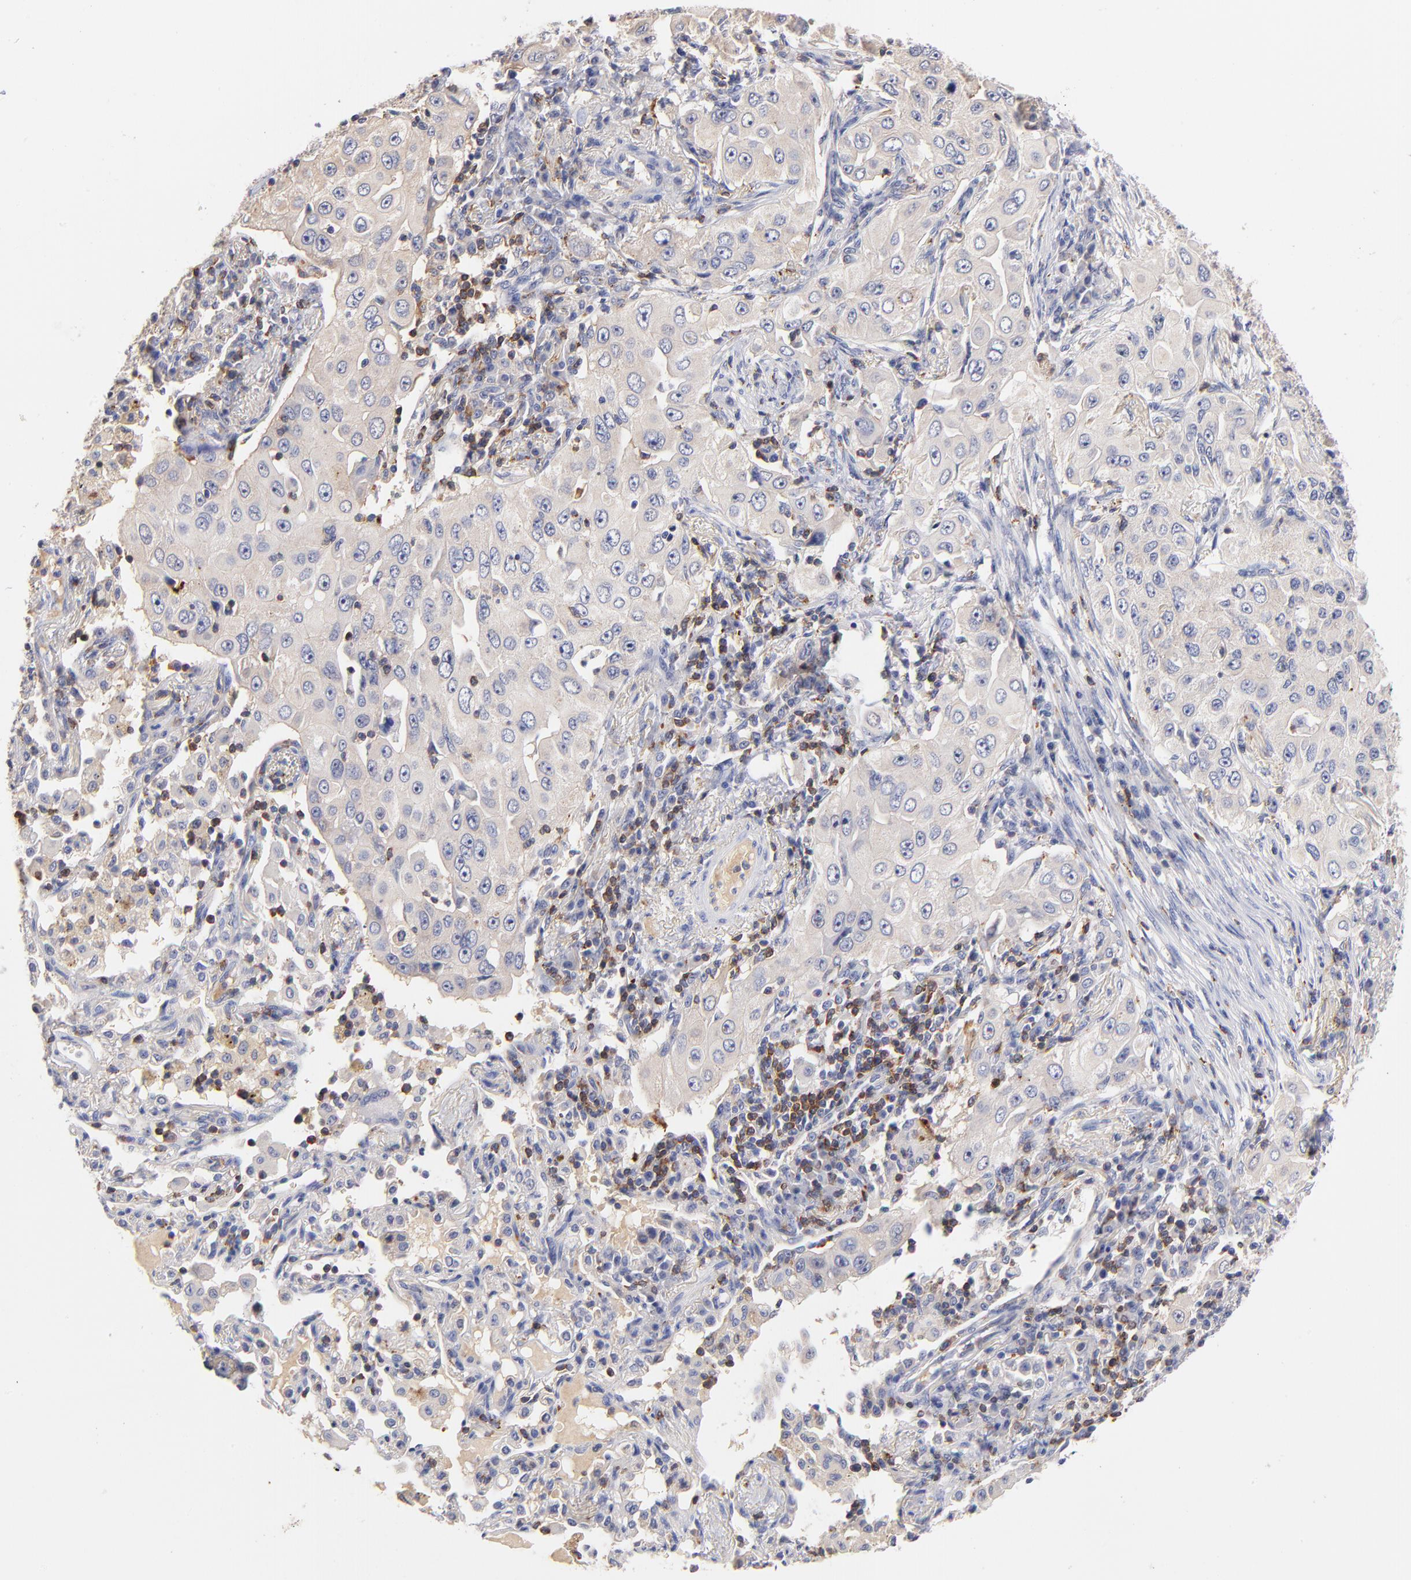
{"staining": {"intensity": "negative", "quantity": "none", "location": "none"}, "tissue": "lung cancer", "cell_type": "Tumor cells", "image_type": "cancer", "snomed": [{"axis": "morphology", "description": "Adenocarcinoma, NOS"}, {"axis": "topography", "description": "Lung"}], "caption": "DAB (3,3'-diaminobenzidine) immunohistochemical staining of human adenocarcinoma (lung) displays no significant staining in tumor cells. The staining was performed using DAB (3,3'-diaminobenzidine) to visualize the protein expression in brown, while the nuclei were stained in blue with hematoxylin (Magnification: 20x).", "gene": "KREMEN2", "patient": {"sex": "male", "age": 84}}